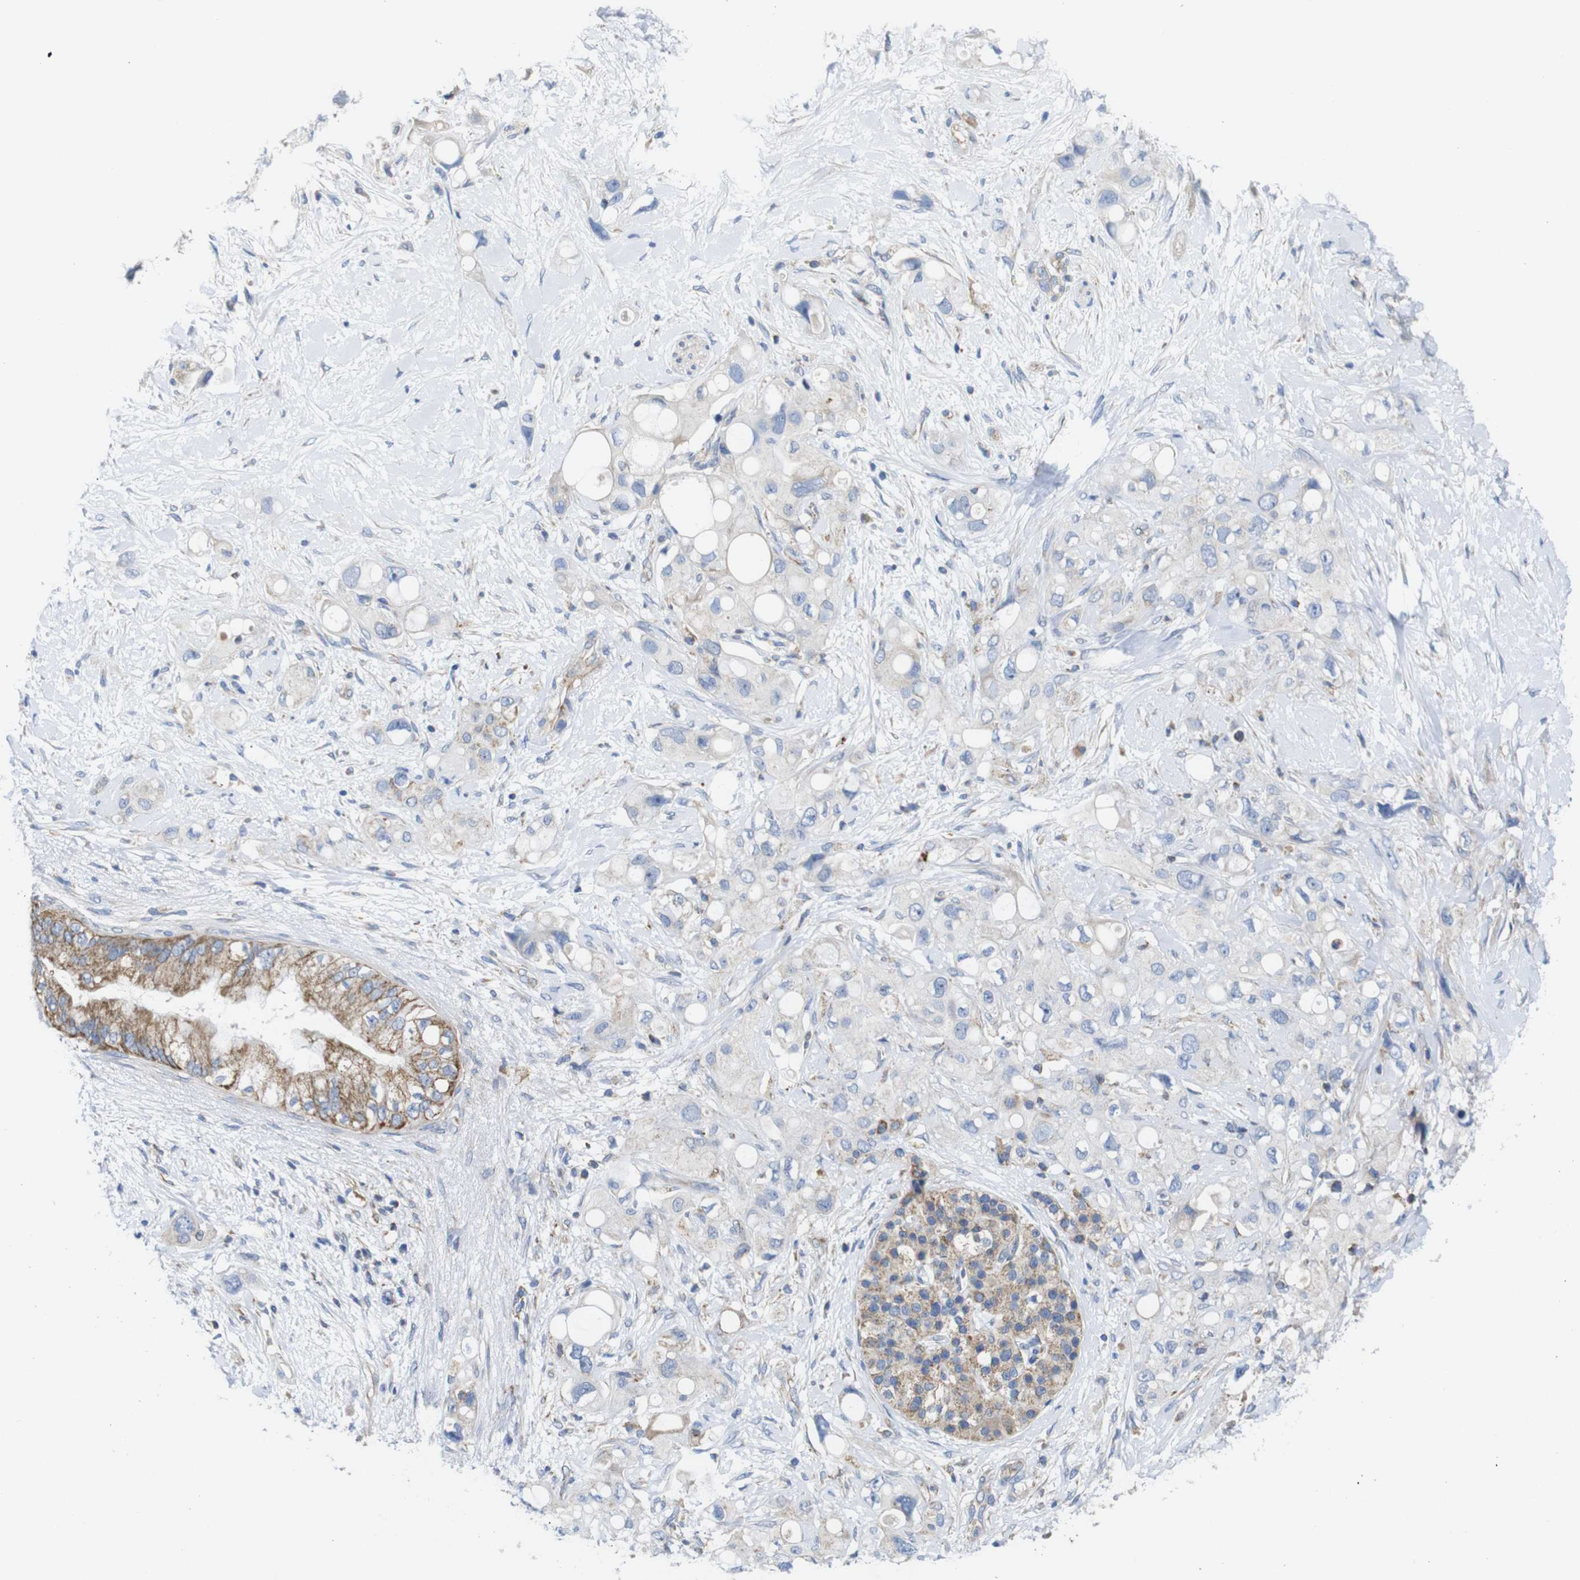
{"staining": {"intensity": "negative", "quantity": "none", "location": "none"}, "tissue": "pancreatic cancer", "cell_type": "Tumor cells", "image_type": "cancer", "snomed": [{"axis": "morphology", "description": "Adenocarcinoma, NOS"}, {"axis": "topography", "description": "Pancreas"}], "caption": "High magnification brightfield microscopy of pancreatic adenocarcinoma stained with DAB (brown) and counterstained with hematoxylin (blue): tumor cells show no significant positivity.", "gene": "PDCD1LG2", "patient": {"sex": "female", "age": 56}}